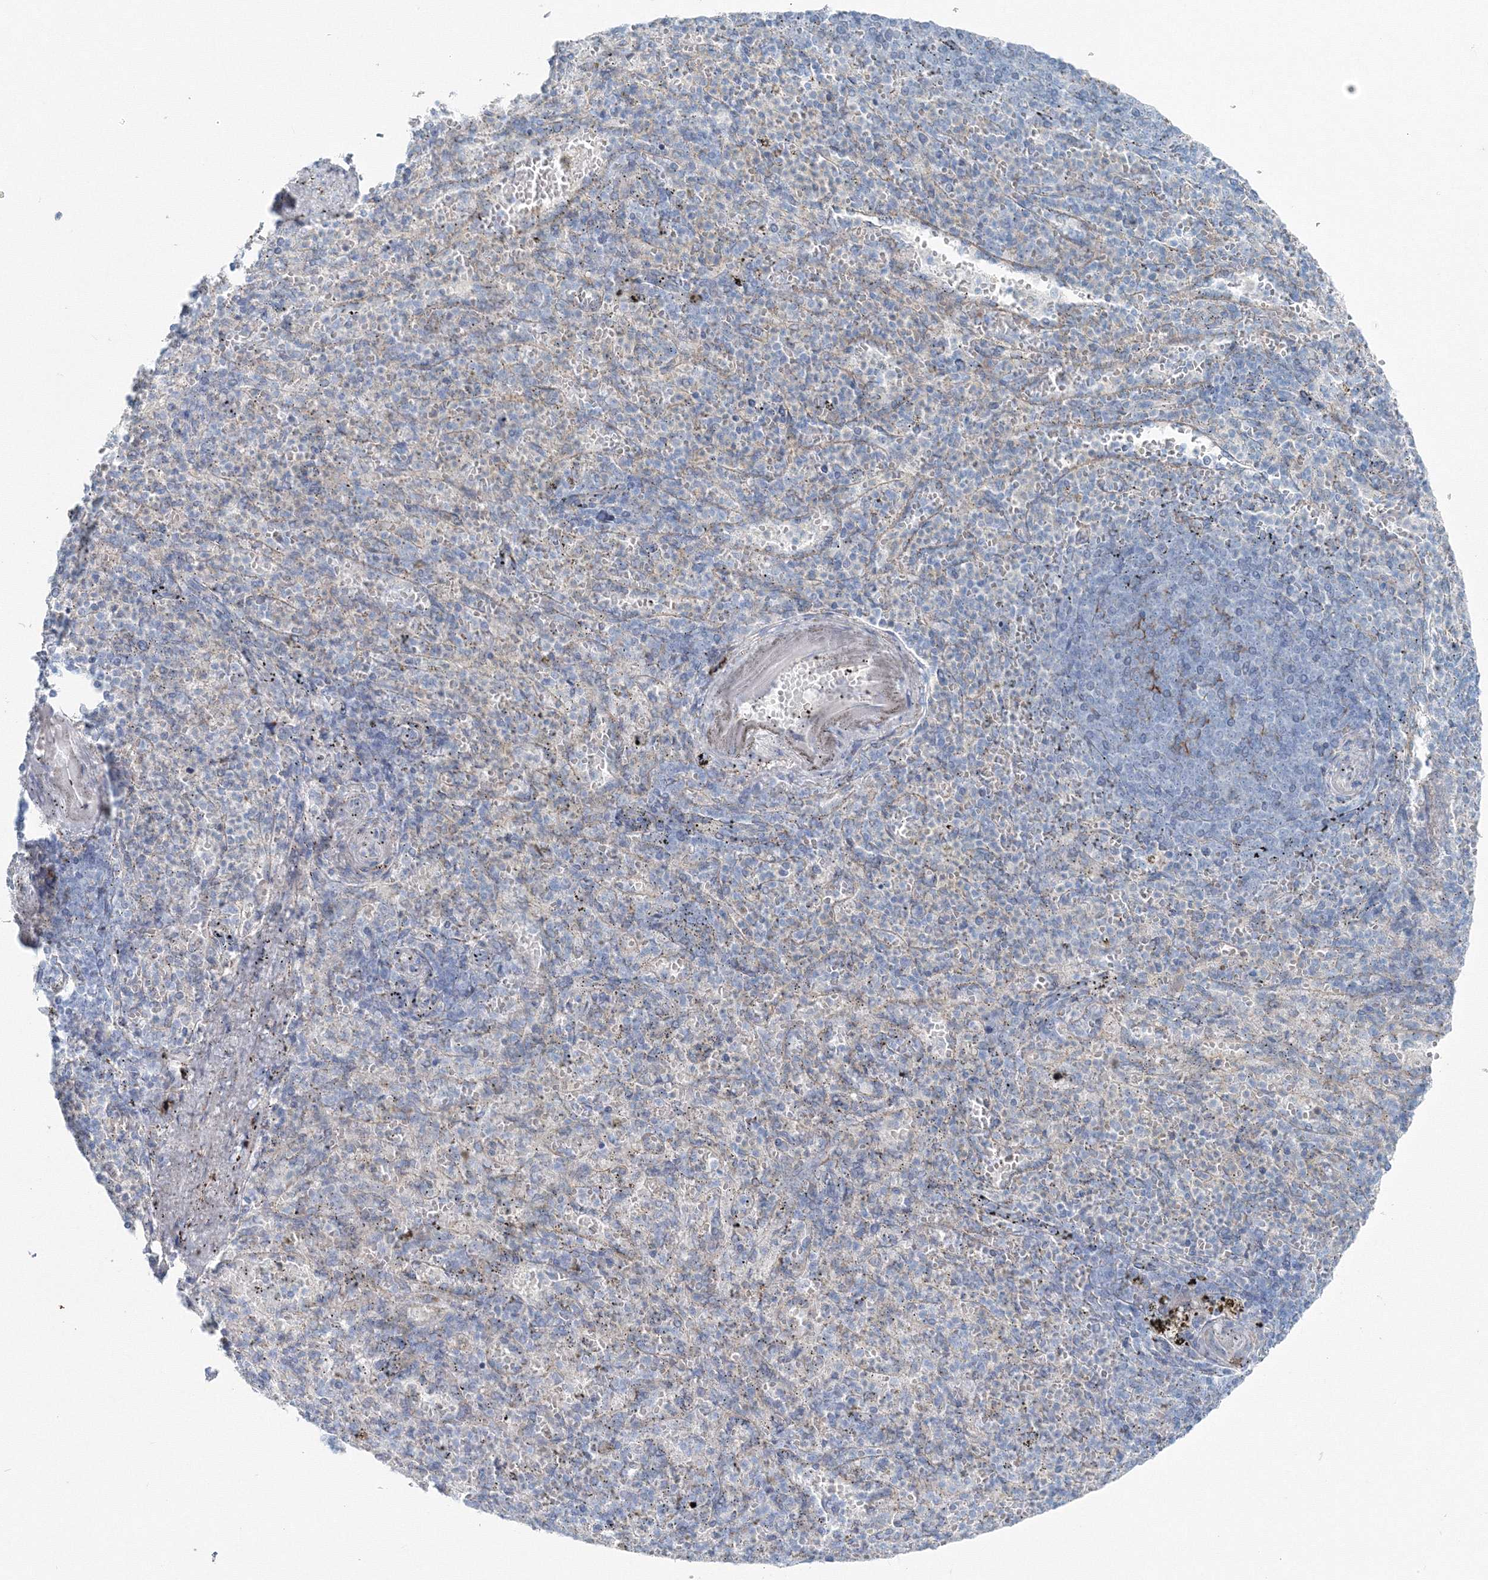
{"staining": {"intensity": "negative", "quantity": "none", "location": "none"}, "tissue": "spleen", "cell_type": "Cells in red pulp", "image_type": "normal", "snomed": [{"axis": "morphology", "description": "Normal tissue, NOS"}, {"axis": "topography", "description": "Spleen"}], "caption": "DAB immunohistochemical staining of unremarkable spleen shows no significant positivity in cells in red pulp. Nuclei are stained in blue.", "gene": "ENSG00000285283", "patient": {"sex": "female", "age": 74}}